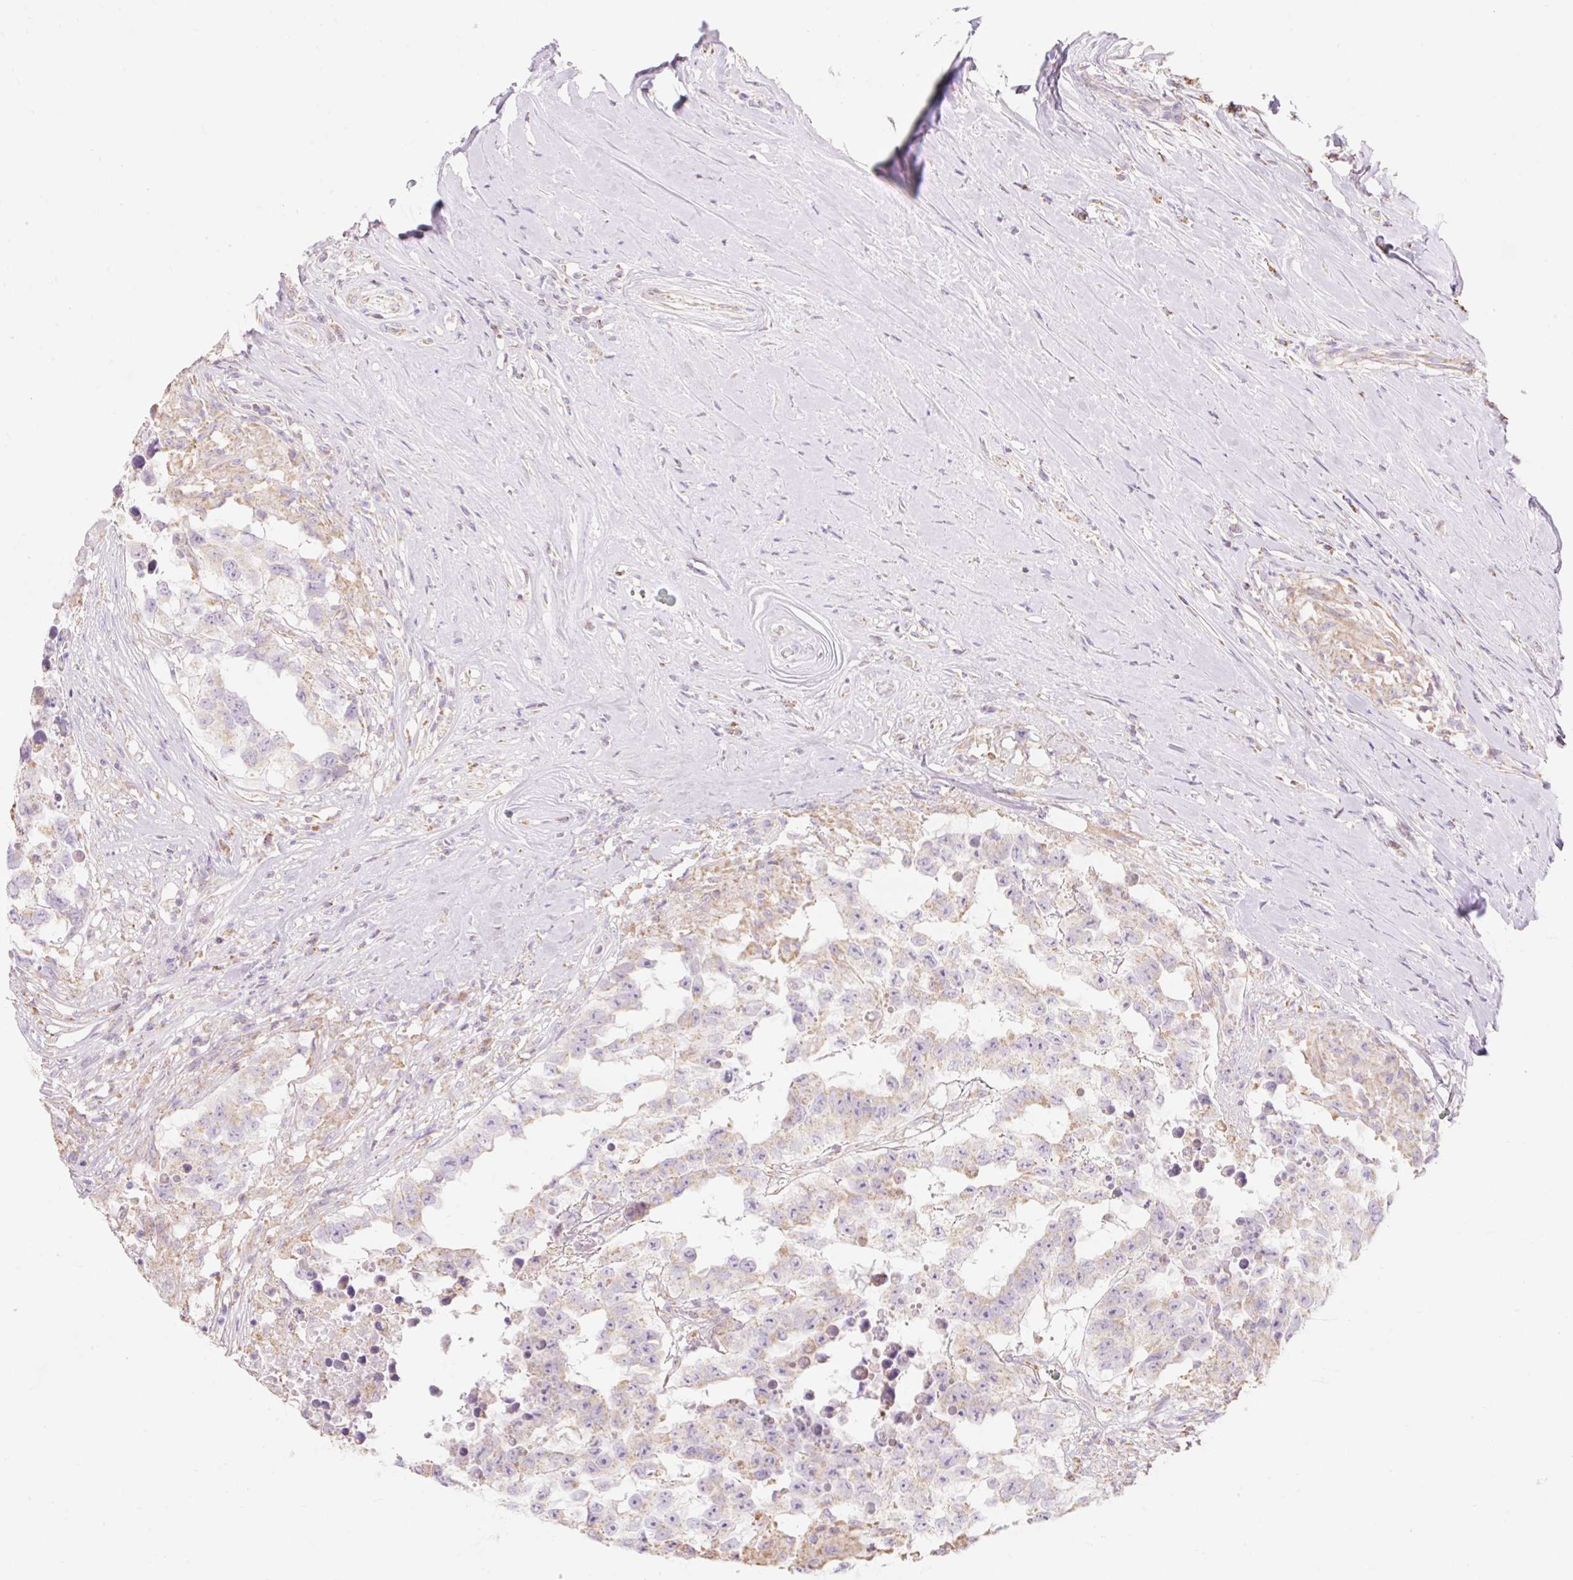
{"staining": {"intensity": "weak", "quantity": "<25%", "location": "cytoplasmic/membranous"}, "tissue": "testis cancer", "cell_type": "Tumor cells", "image_type": "cancer", "snomed": [{"axis": "morphology", "description": "Carcinoma, Embryonal, NOS"}, {"axis": "topography", "description": "Testis"}], "caption": "Embryonal carcinoma (testis) was stained to show a protein in brown. There is no significant positivity in tumor cells.", "gene": "DHX35", "patient": {"sex": "male", "age": 83}}